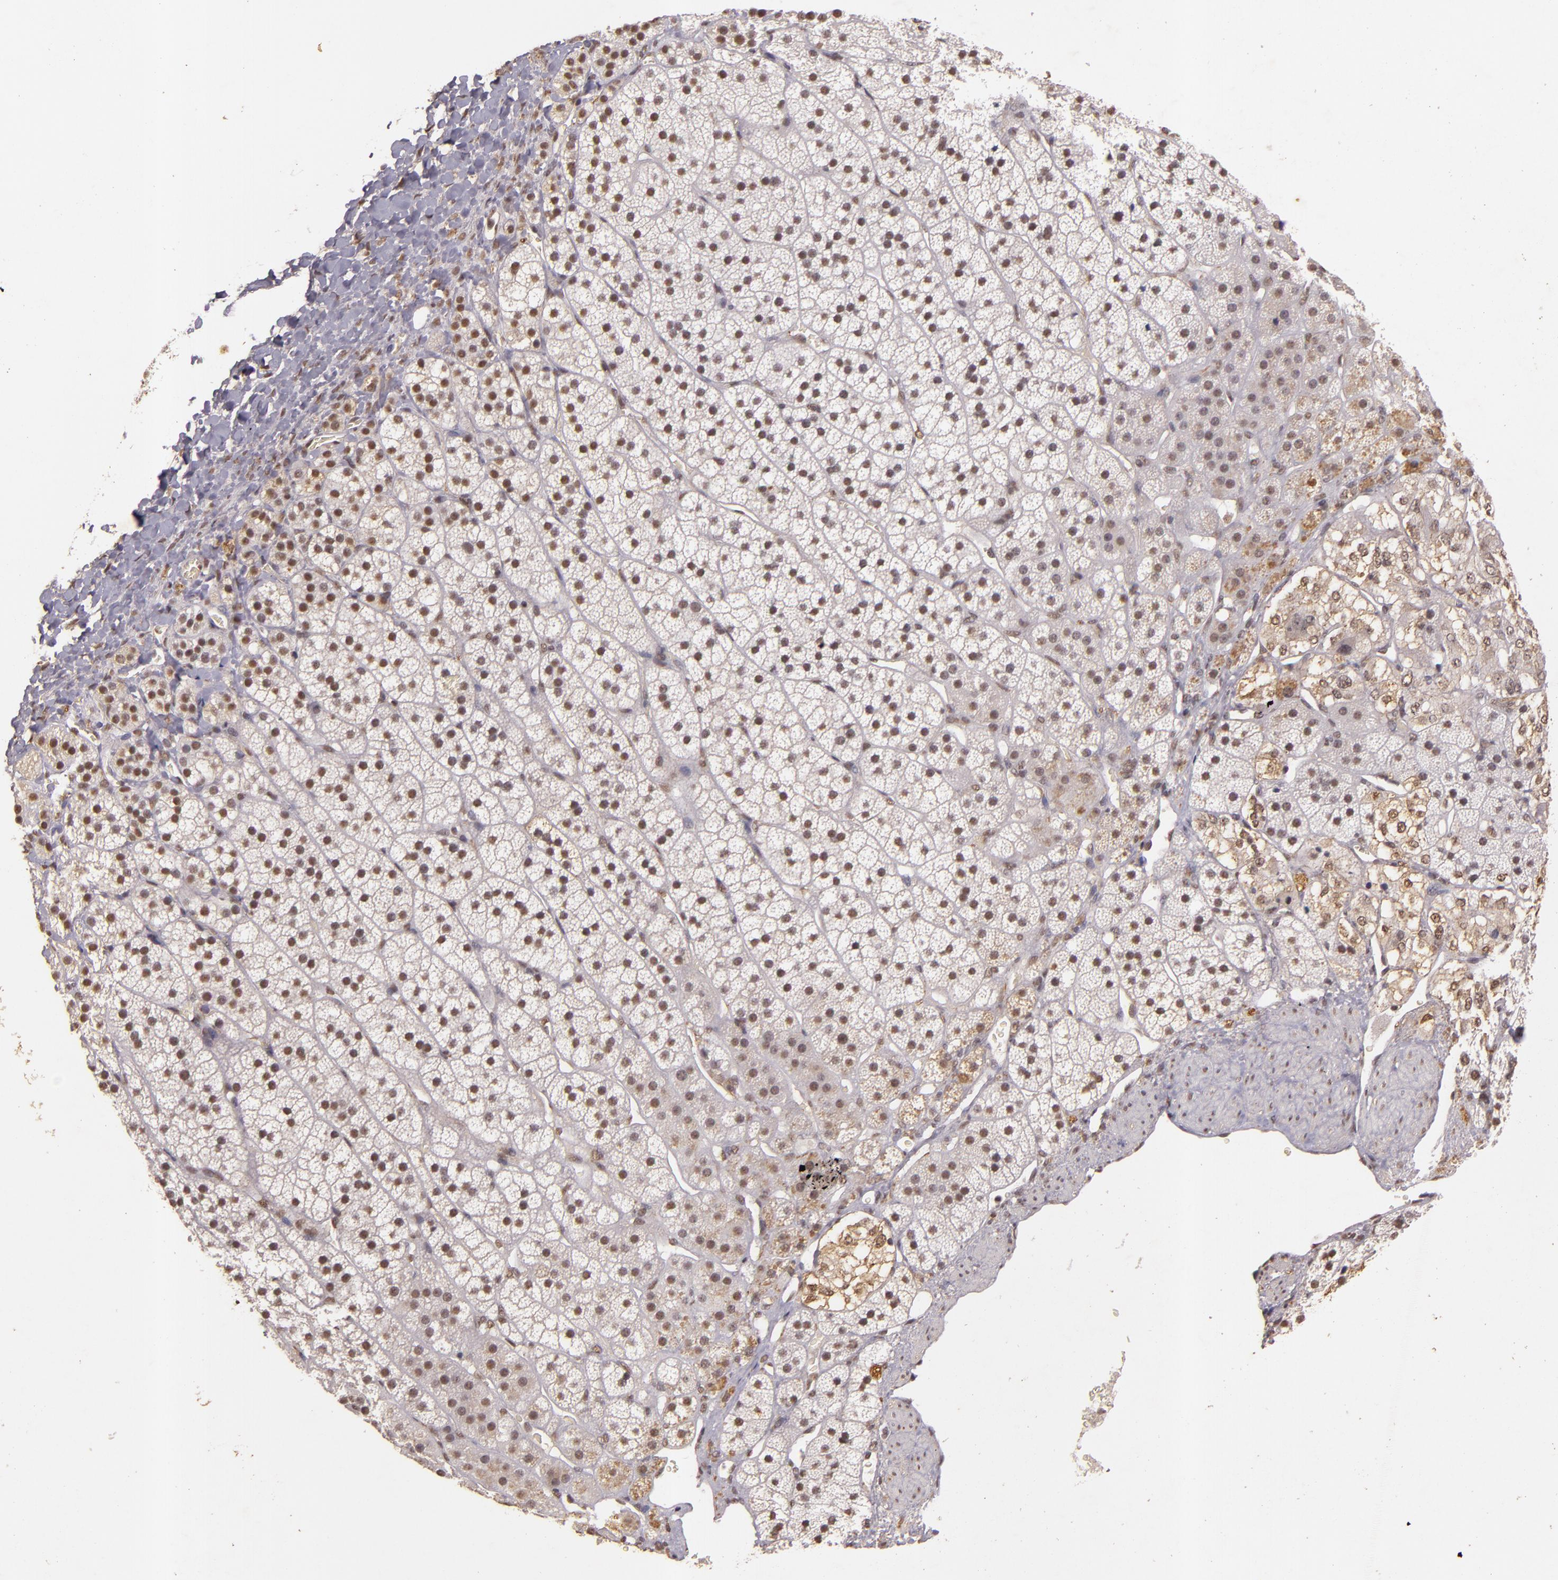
{"staining": {"intensity": "moderate", "quantity": ">75%", "location": "nuclear"}, "tissue": "adrenal gland", "cell_type": "Glandular cells", "image_type": "normal", "snomed": [{"axis": "morphology", "description": "Normal tissue, NOS"}, {"axis": "topography", "description": "Adrenal gland"}], "caption": "Protein analysis of unremarkable adrenal gland demonstrates moderate nuclear staining in about >75% of glandular cells.", "gene": "CBX3", "patient": {"sex": "female", "age": 44}}